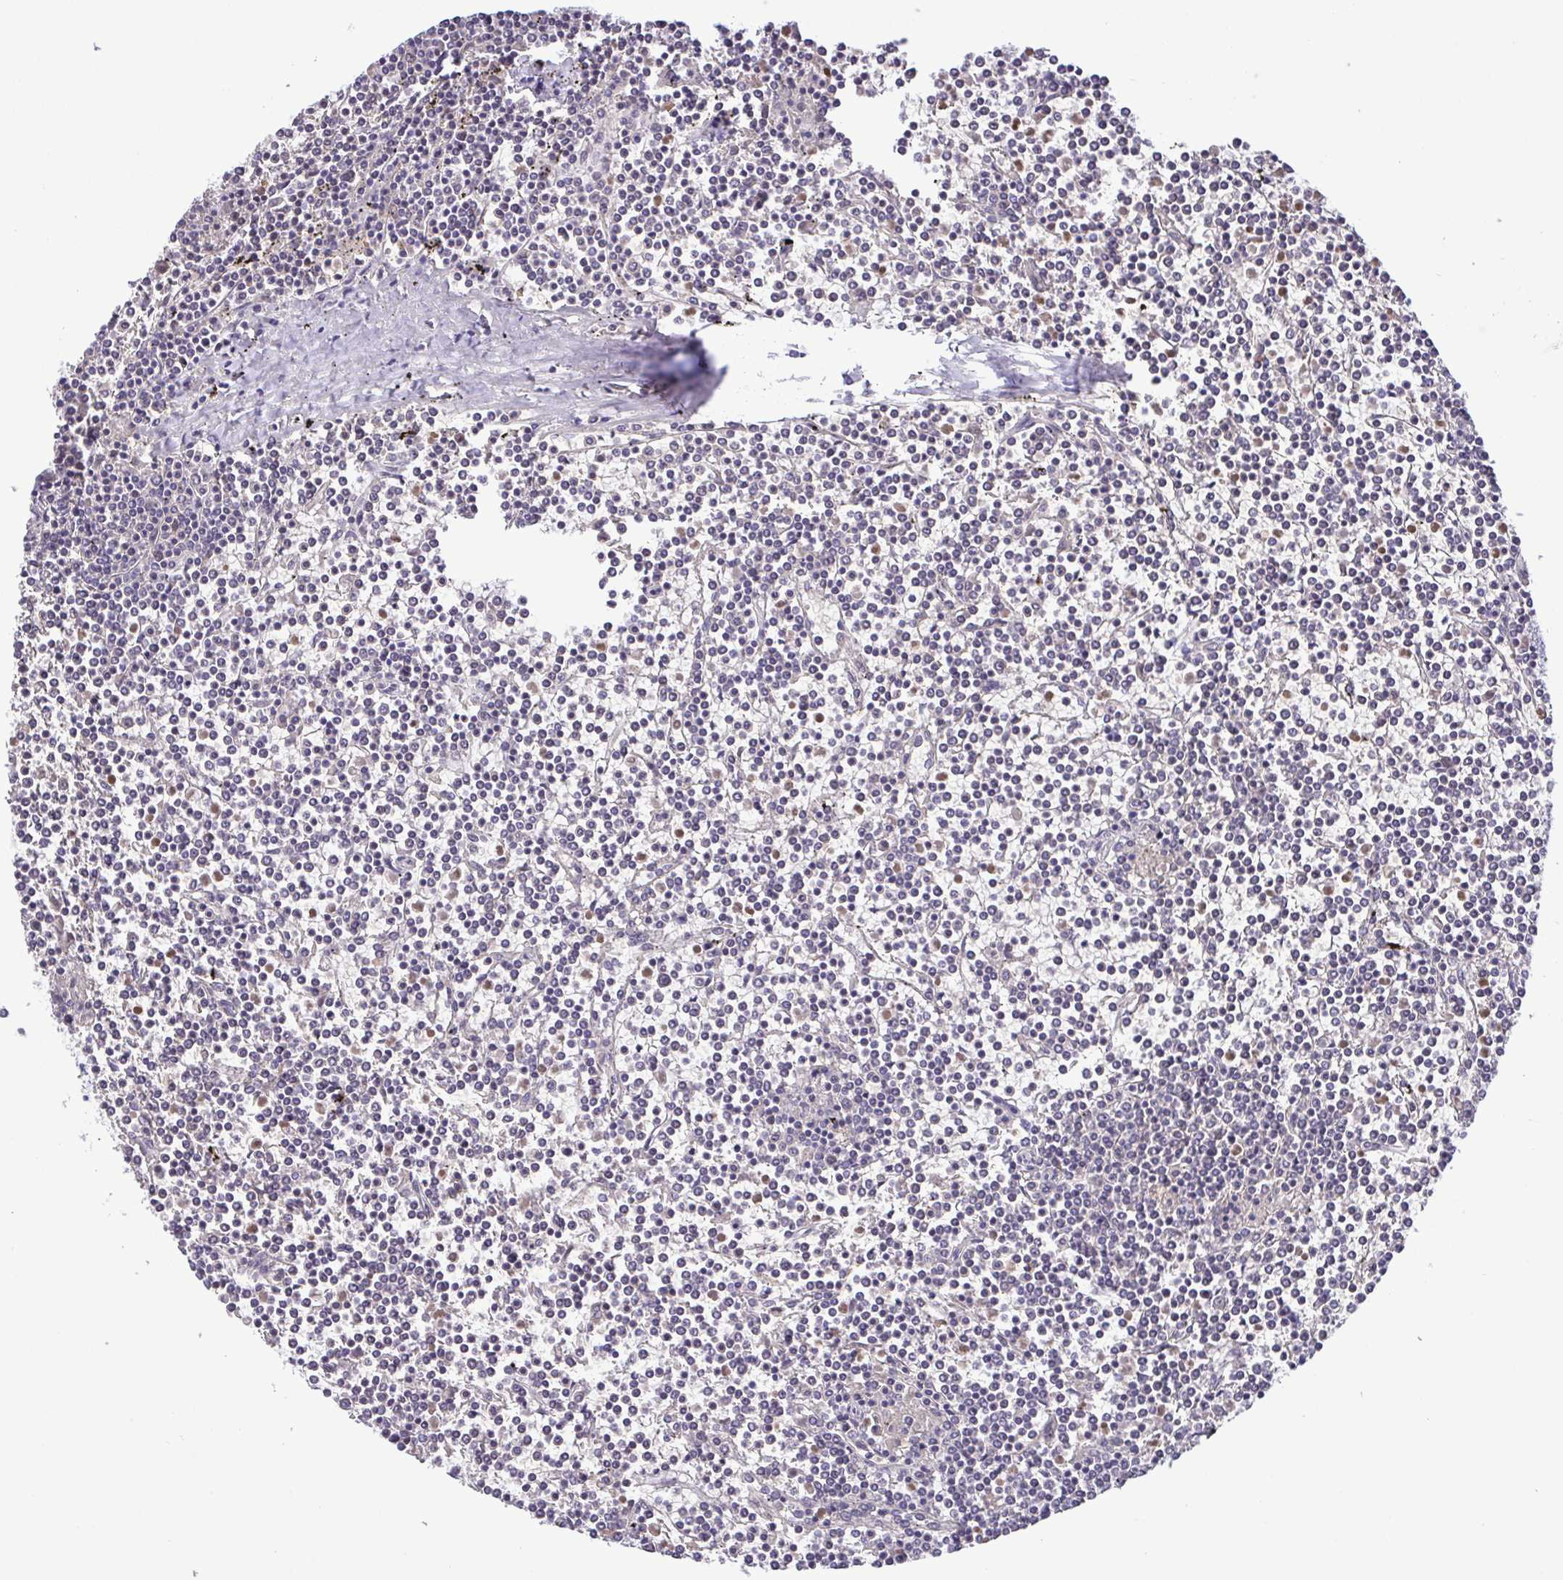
{"staining": {"intensity": "negative", "quantity": "none", "location": "none"}, "tissue": "lymphoma", "cell_type": "Tumor cells", "image_type": "cancer", "snomed": [{"axis": "morphology", "description": "Malignant lymphoma, non-Hodgkin's type, Low grade"}, {"axis": "topography", "description": "Spleen"}], "caption": "This is an immunohistochemistry (IHC) micrograph of low-grade malignant lymphoma, non-Hodgkin's type. There is no positivity in tumor cells.", "gene": "TIPIN", "patient": {"sex": "female", "age": 19}}